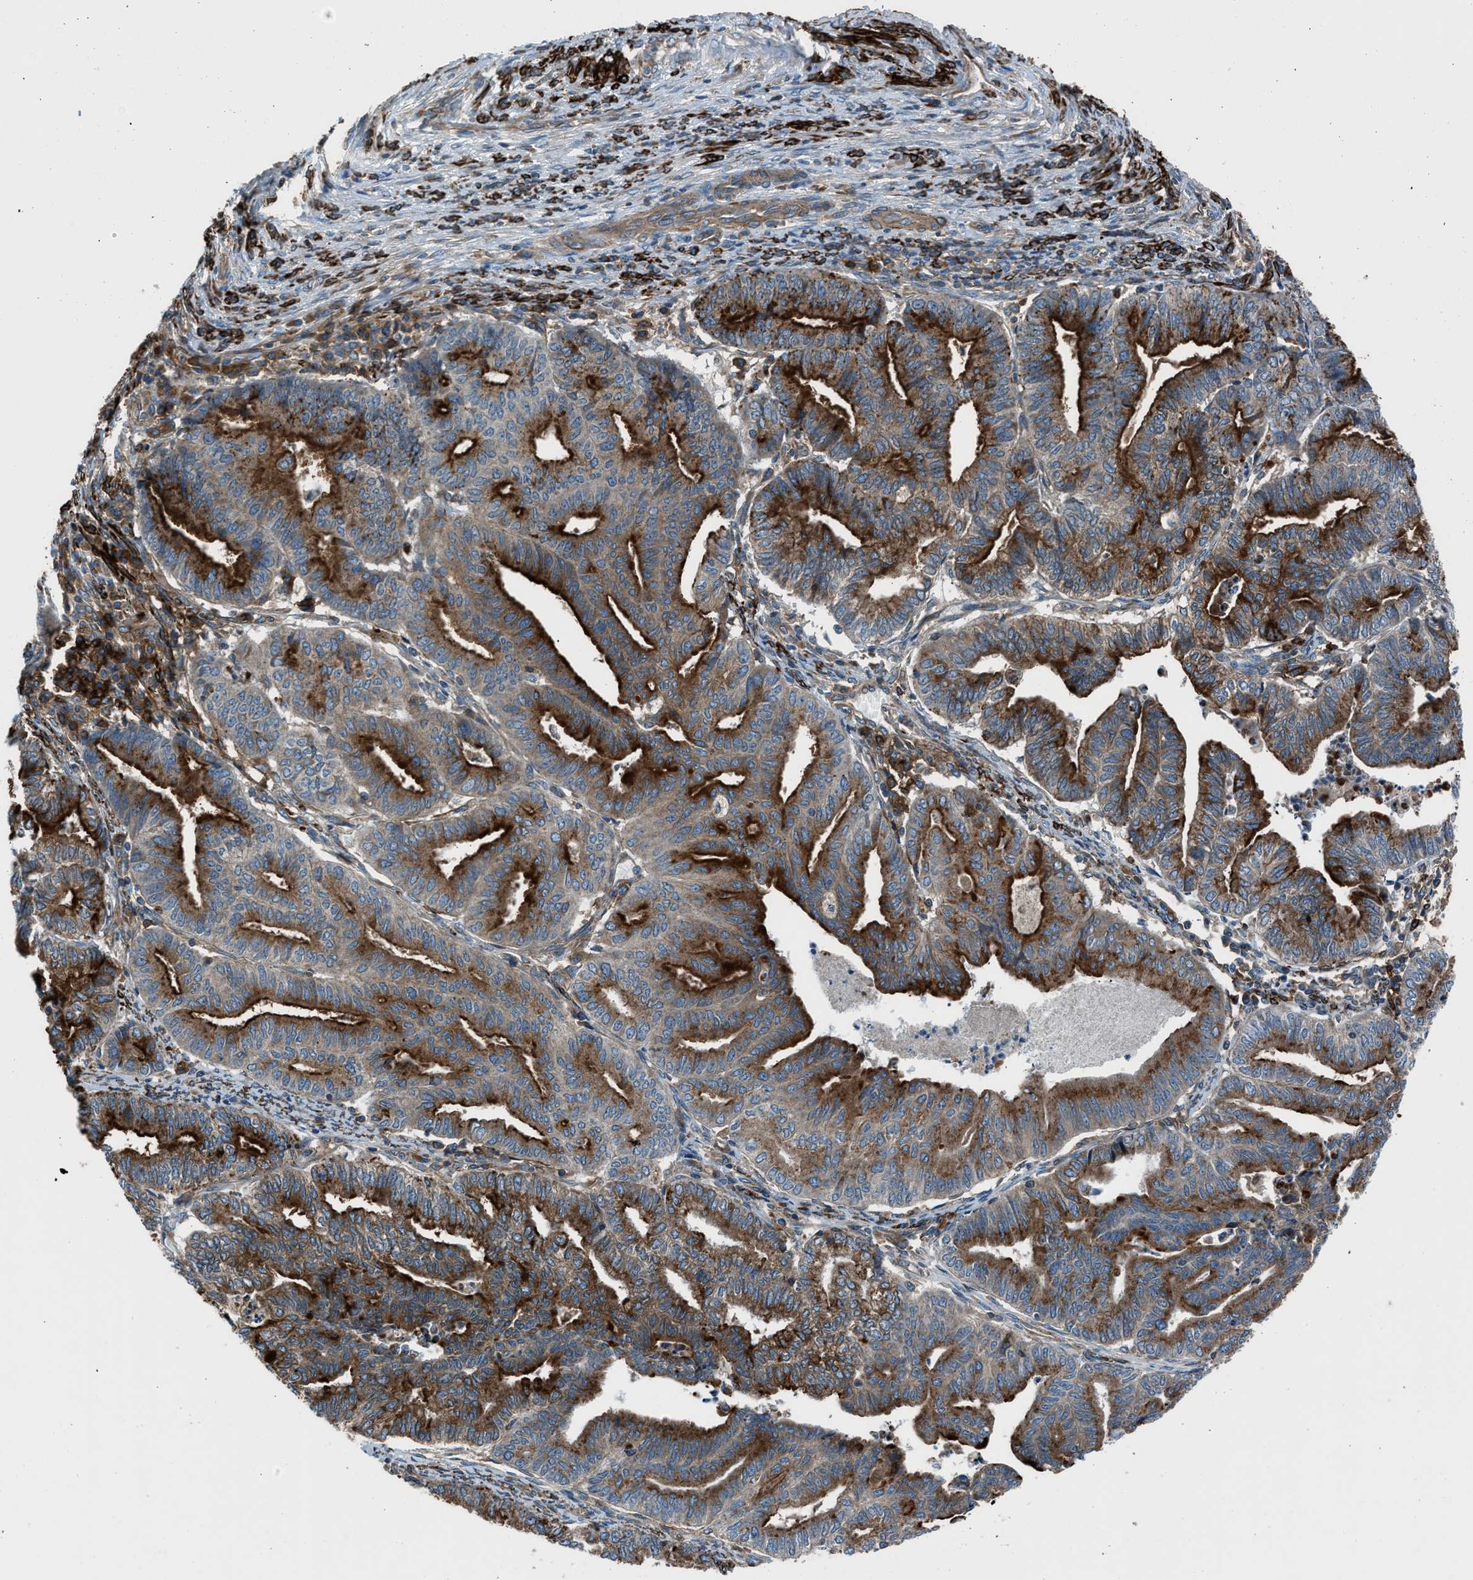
{"staining": {"intensity": "strong", "quantity": ">75%", "location": "cytoplasmic/membranous"}, "tissue": "endometrial cancer", "cell_type": "Tumor cells", "image_type": "cancer", "snomed": [{"axis": "morphology", "description": "Adenocarcinoma, NOS"}, {"axis": "topography", "description": "Endometrium"}], "caption": "Tumor cells exhibit strong cytoplasmic/membranous staining in about >75% of cells in endometrial adenocarcinoma. (DAB (3,3'-diaminobenzidine) IHC, brown staining for protein, blue staining for nuclei).", "gene": "LMBR1", "patient": {"sex": "female", "age": 79}}